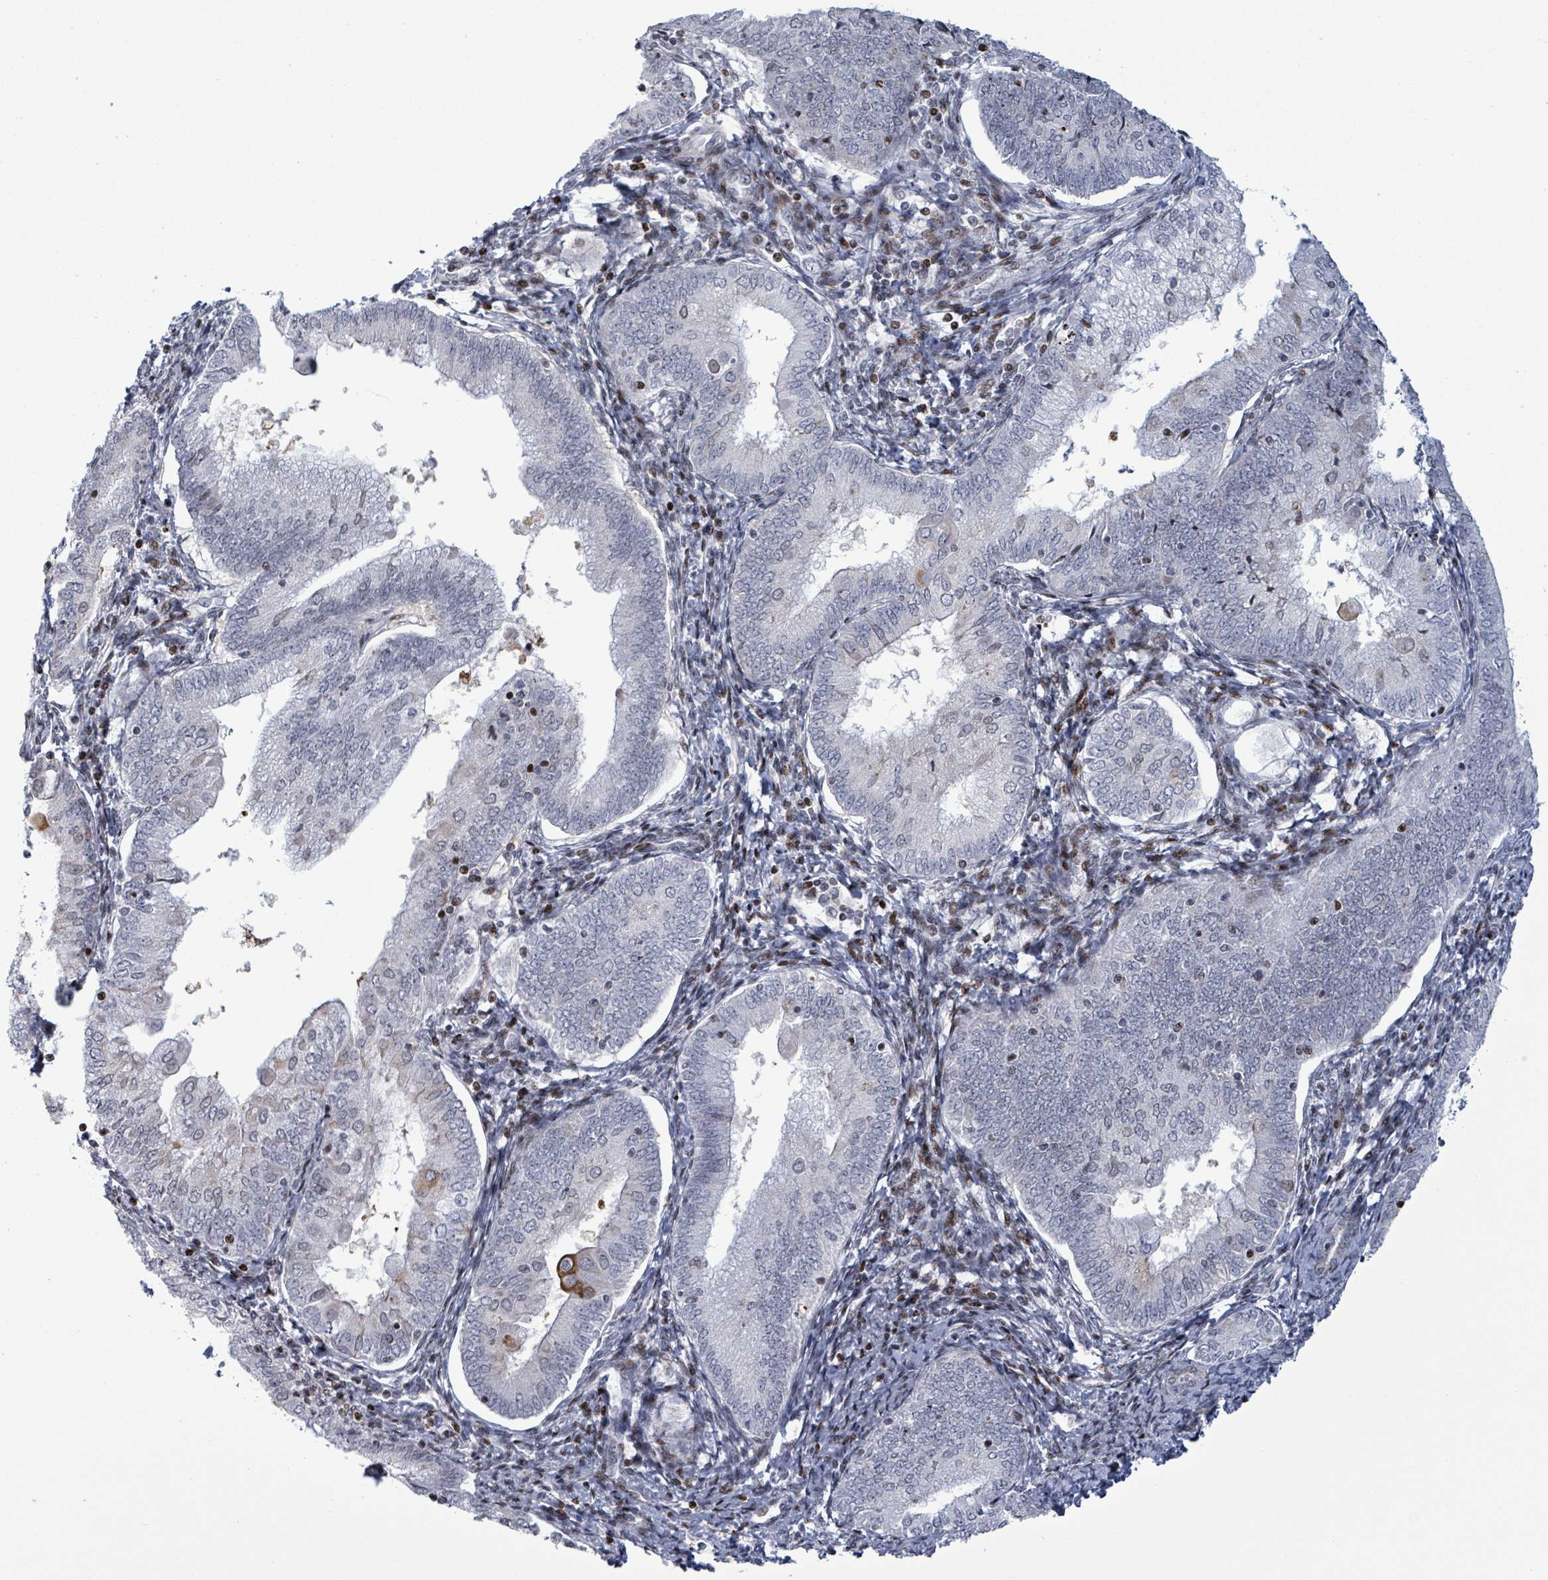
{"staining": {"intensity": "moderate", "quantity": "<25%", "location": "cytoplasmic/membranous"}, "tissue": "endometrial cancer", "cell_type": "Tumor cells", "image_type": "cancer", "snomed": [{"axis": "morphology", "description": "Adenocarcinoma, NOS"}, {"axis": "topography", "description": "Endometrium"}], "caption": "IHC histopathology image of human endometrial cancer stained for a protein (brown), which demonstrates low levels of moderate cytoplasmic/membranous positivity in about <25% of tumor cells.", "gene": "FNDC4", "patient": {"sex": "female", "age": 55}}